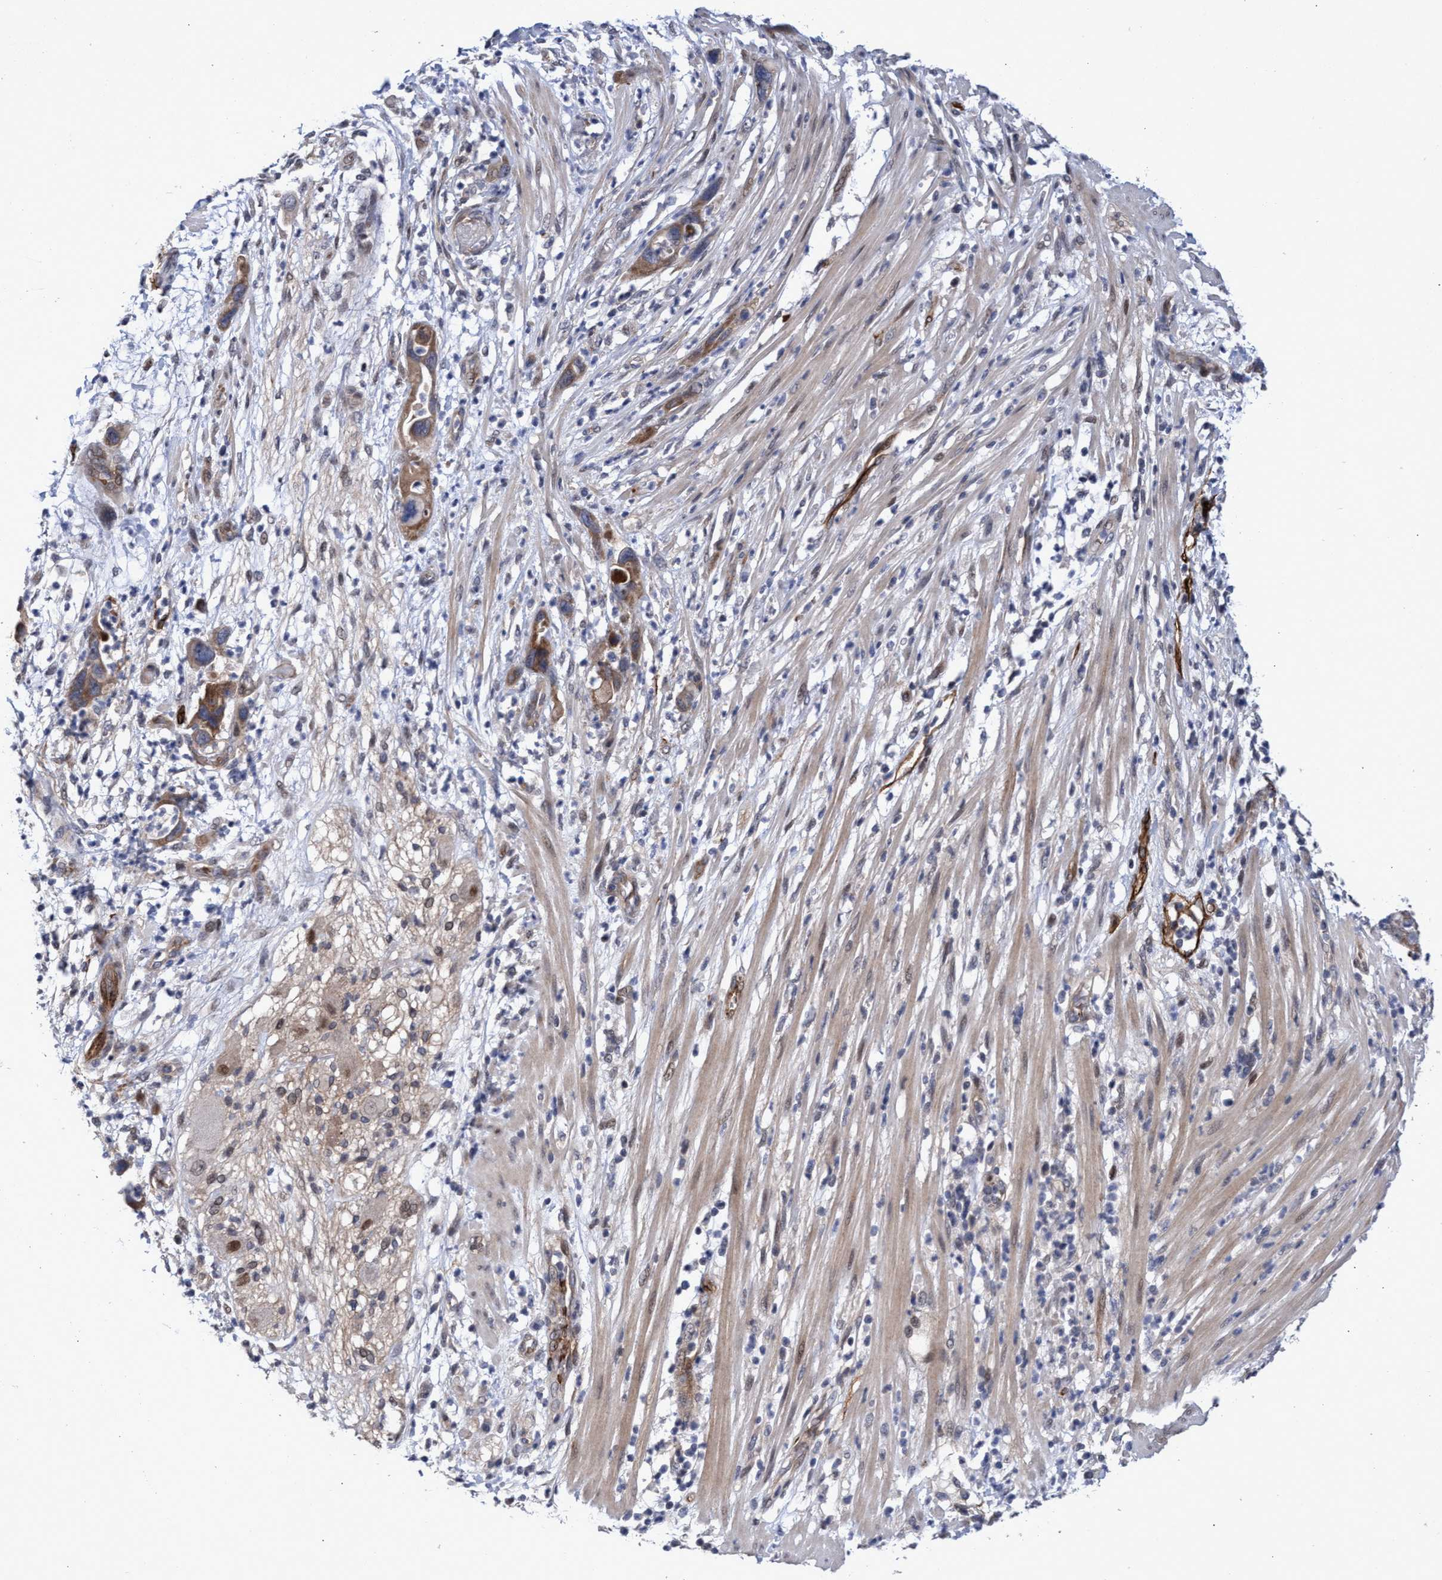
{"staining": {"intensity": "moderate", "quantity": ">75%", "location": "cytoplasmic/membranous"}, "tissue": "pancreatic cancer", "cell_type": "Tumor cells", "image_type": "cancer", "snomed": [{"axis": "morphology", "description": "Adenocarcinoma, NOS"}, {"axis": "topography", "description": "Pancreas"}], "caption": "Pancreatic adenocarcinoma stained with a brown dye displays moderate cytoplasmic/membranous positive staining in approximately >75% of tumor cells.", "gene": "ZNF750", "patient": {"sex": "female", "age": 71}}